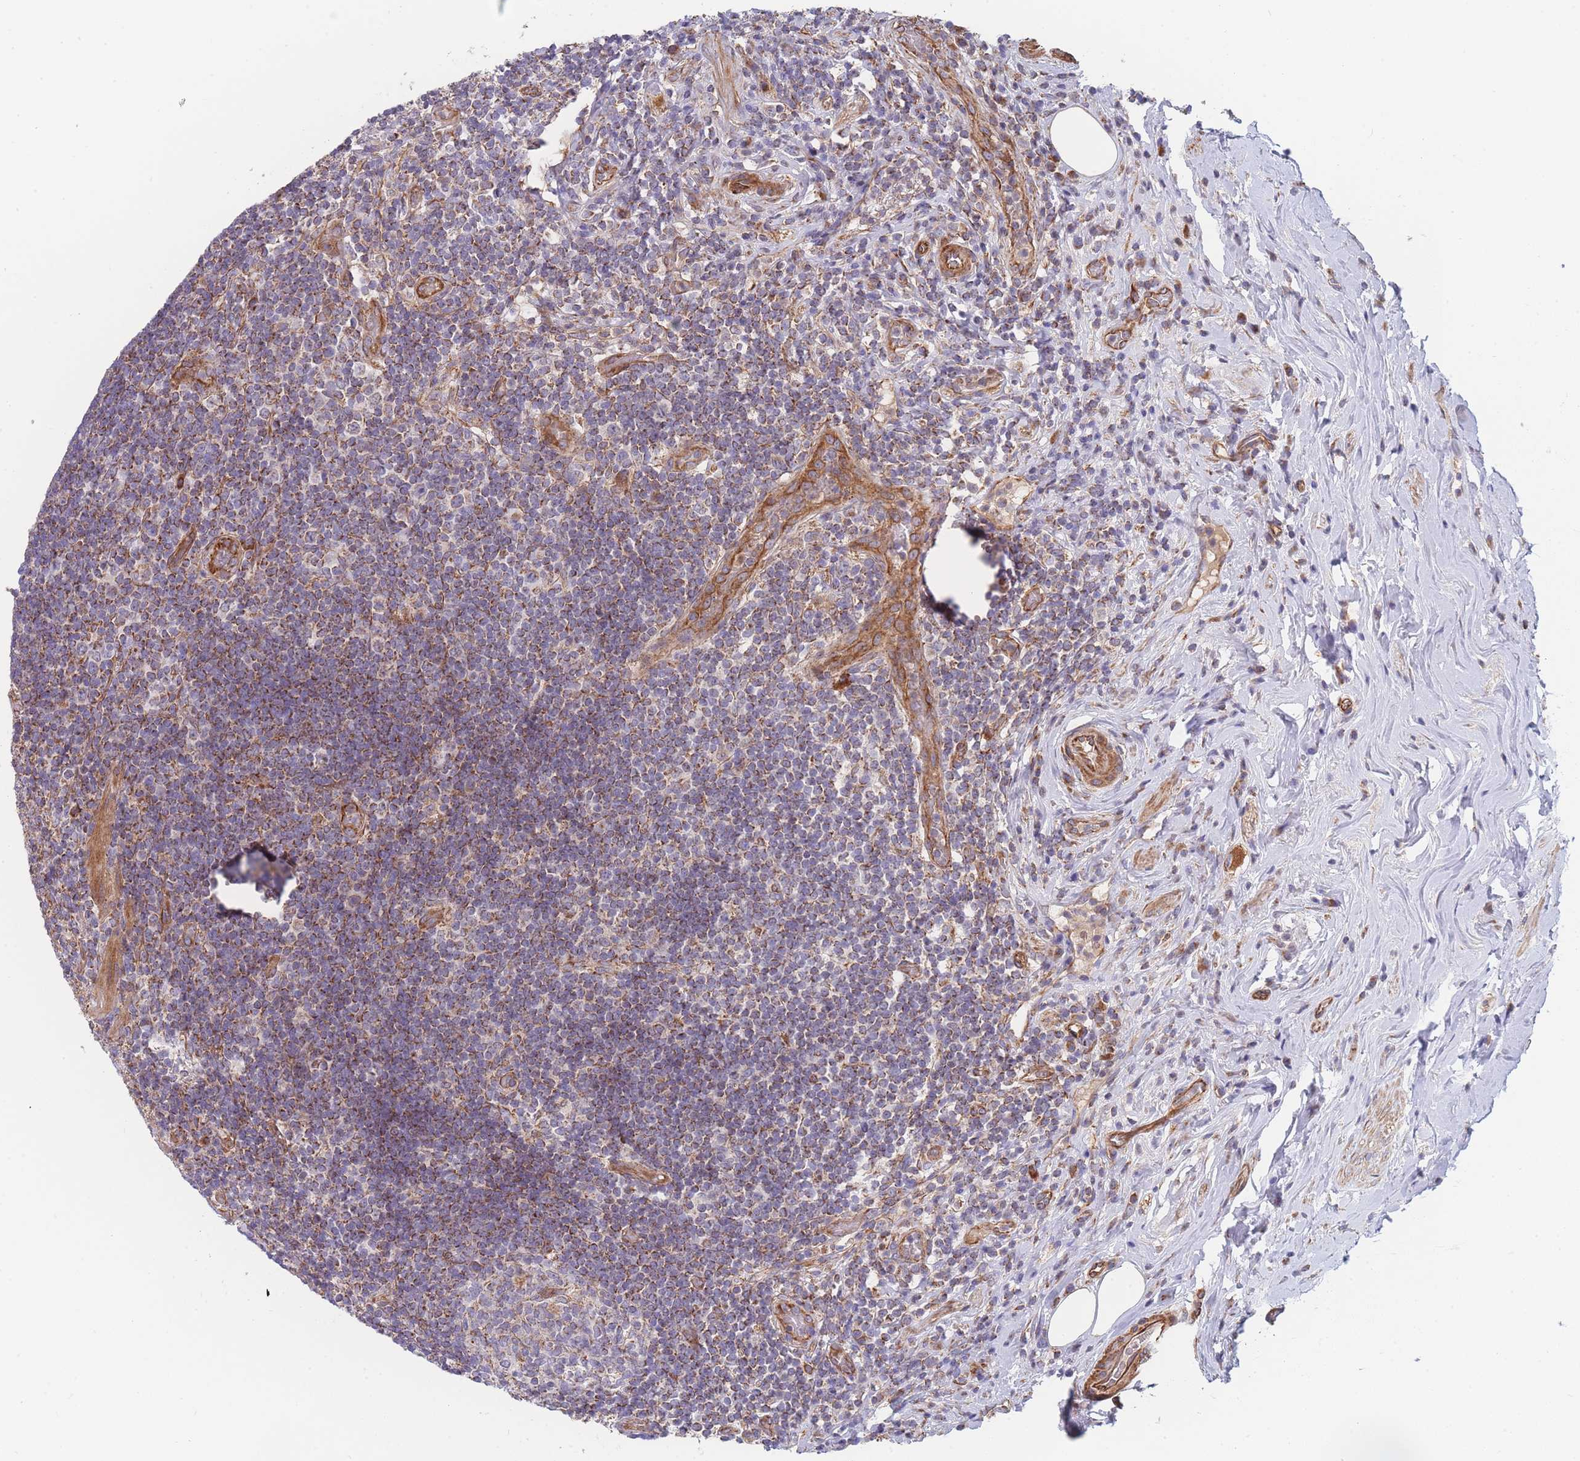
{"staining": {"intensity": "strong", "quantity": ">75%", "location": "cytoplasmic/membranous"}, "tissue": "appendix", "cell_type": "Glandular cells", "image_type": "normal", "snomed": [{"axis": "morphology", "description": "Normal tissue, NOS"}, {"axis": "topography", "description": "Appendix"}], "caption": "Brown immunohistochemical staining in unremarkable human appendix shows strong cytoplasmic/membranous staining in approximately >75% of glandular cells.", "gene": "MTRES1", "patient": {"sex": "female", "age": 43}}